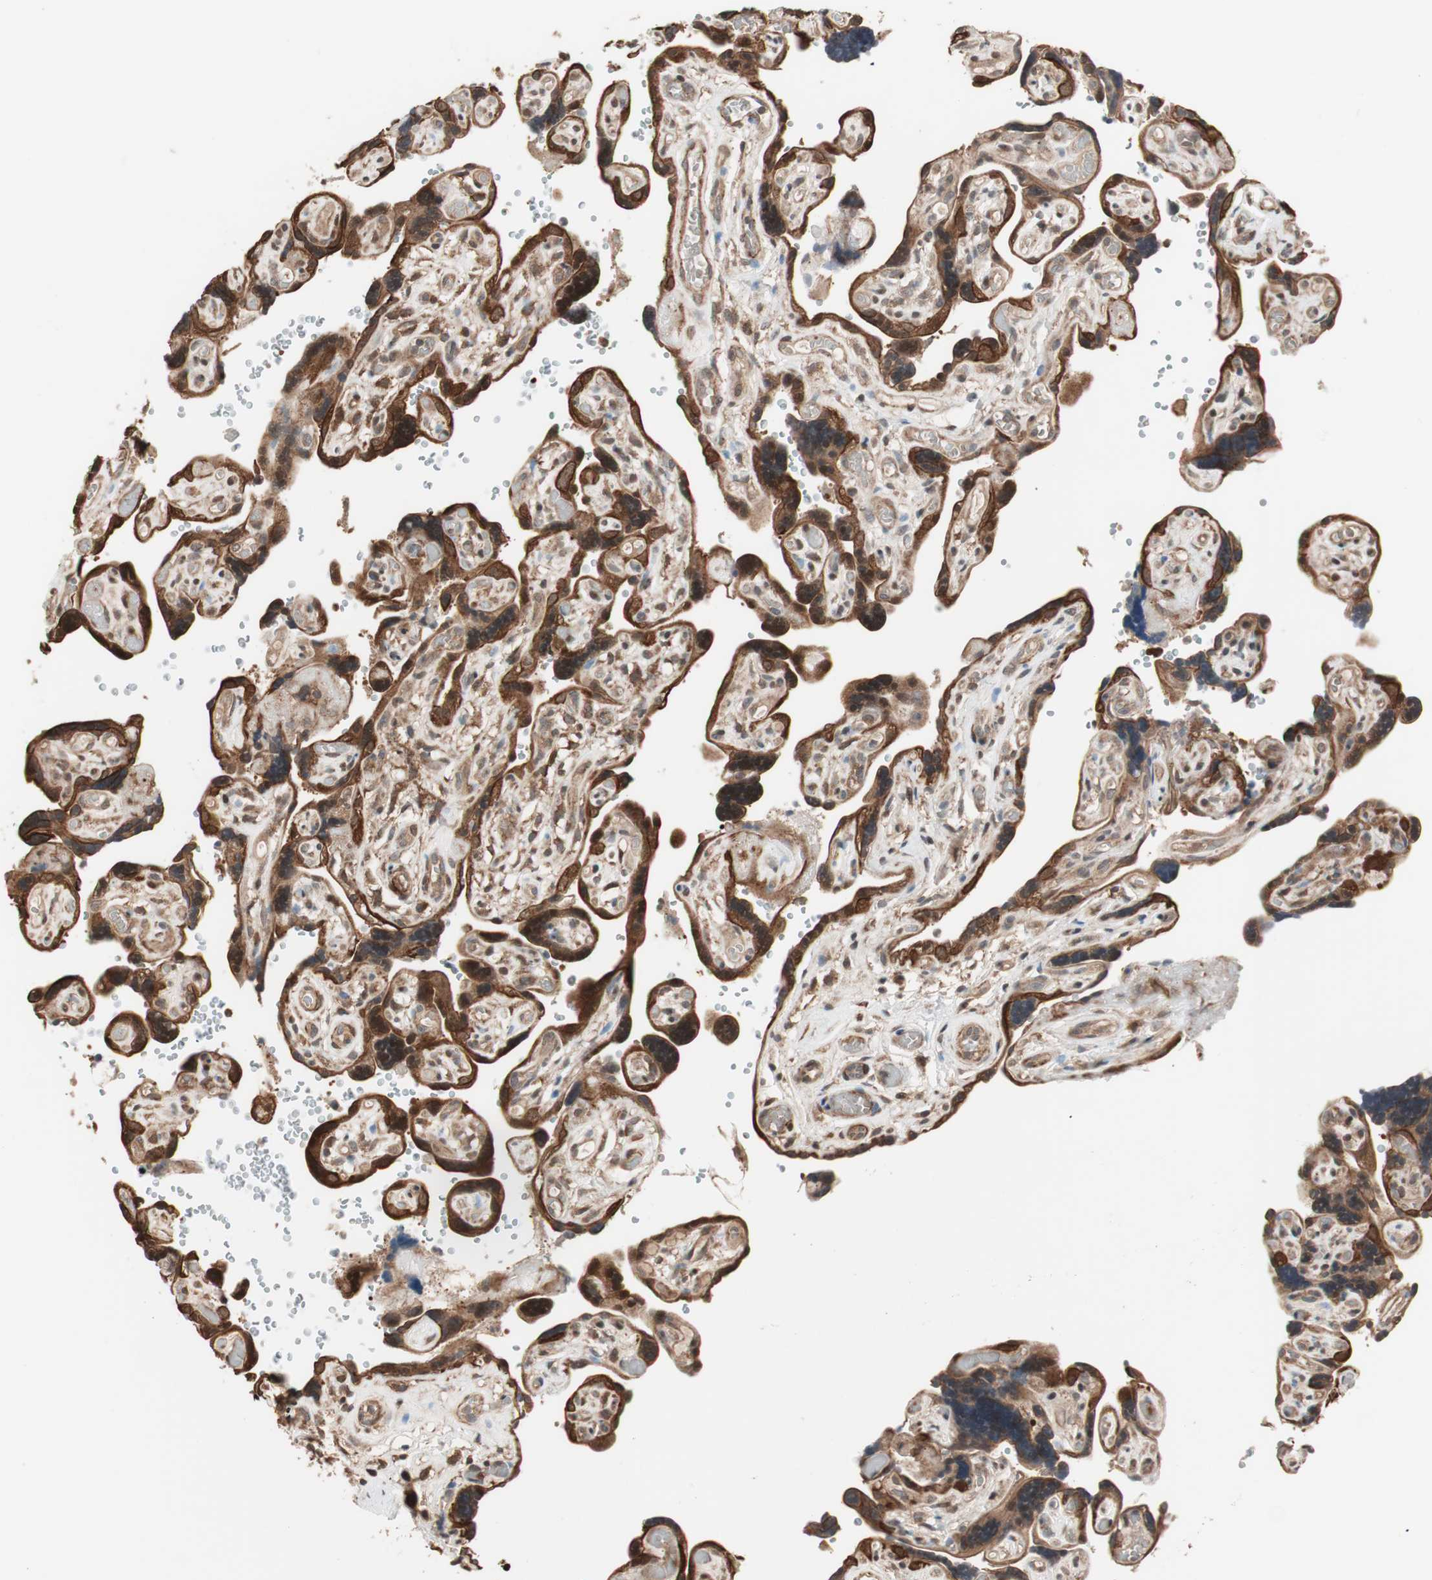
{"staining": {"intensity": "moderate", "quantity": ">75%", "location": "cytoplasmic/membranous"}, "tissue": "placenta", "cell_type": "Decidual cells", "image_type": "normal", "snomed": [{"axis": "morphology", "description": "Normal tissue, NOS"}, {"axis": "topography", "description": "Placenta"}], "caption": "IHC (DAB) staining of benign human placenta demonstrates moderate cytoplasmic/membranous protein expression in approximately >75% of decidual cells.", "gene": "FBXO5", "patient": {"sex": "female", "age": 30}}